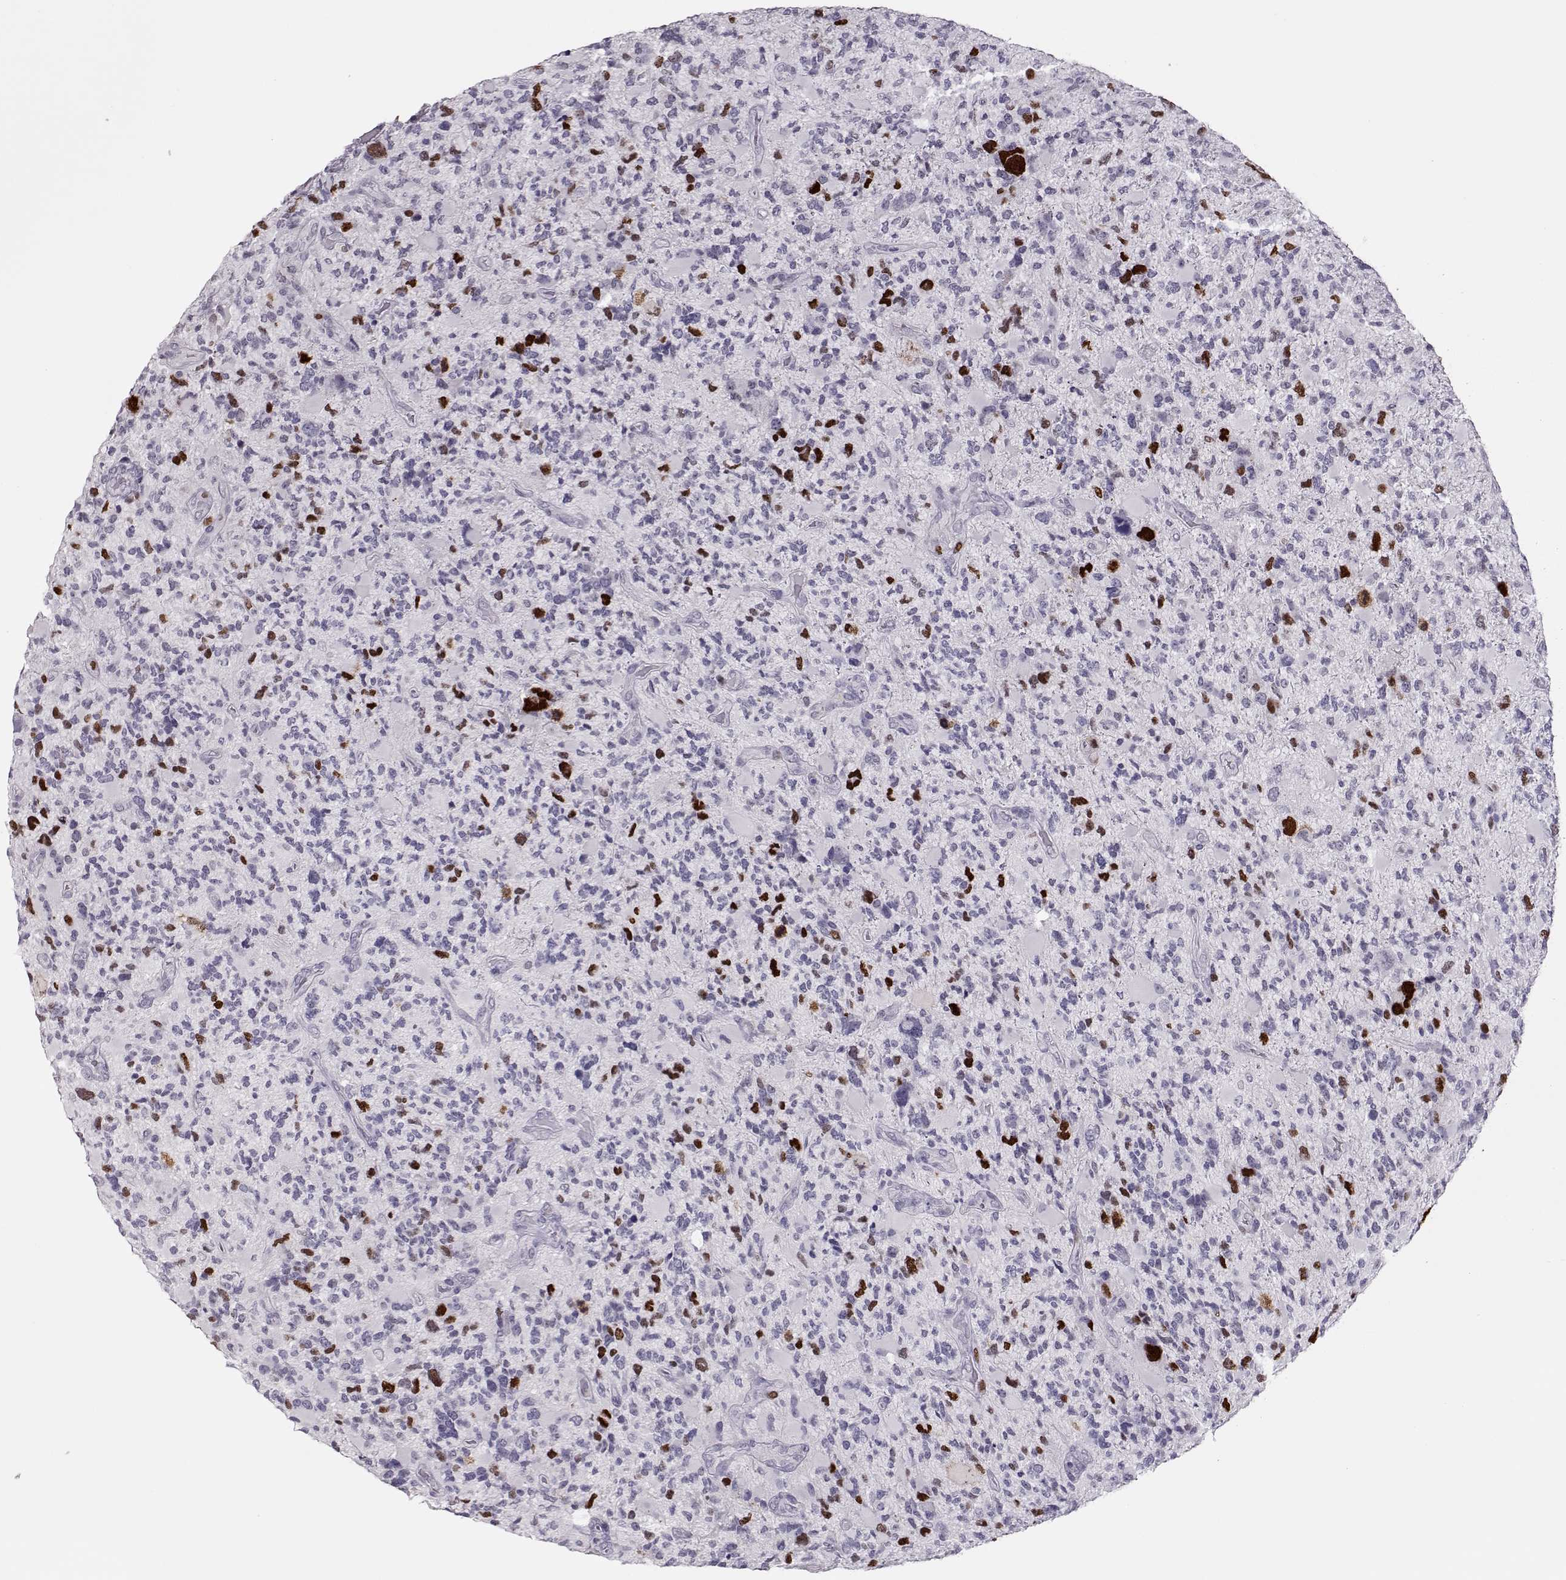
{"staining": {"intensity": "strong", "quantity": "<25%", "location": "nuclear"}, "tissue": "glioma", "cell_type": "Tumor cells", "image_type": "cancer", "snomed": [{"axis": "morphology", "description": "Glioma, malignant, High grade"}, {"axis": "topography", "description": "Brain"}], "caption": "Brown immunohistochemical staining in human high-grade glioma (malignant) shows strong nuclear staining in about <25% of tumor cells.", "gene": "SGO1", "patient": {"sex": "female", "age": 71}}